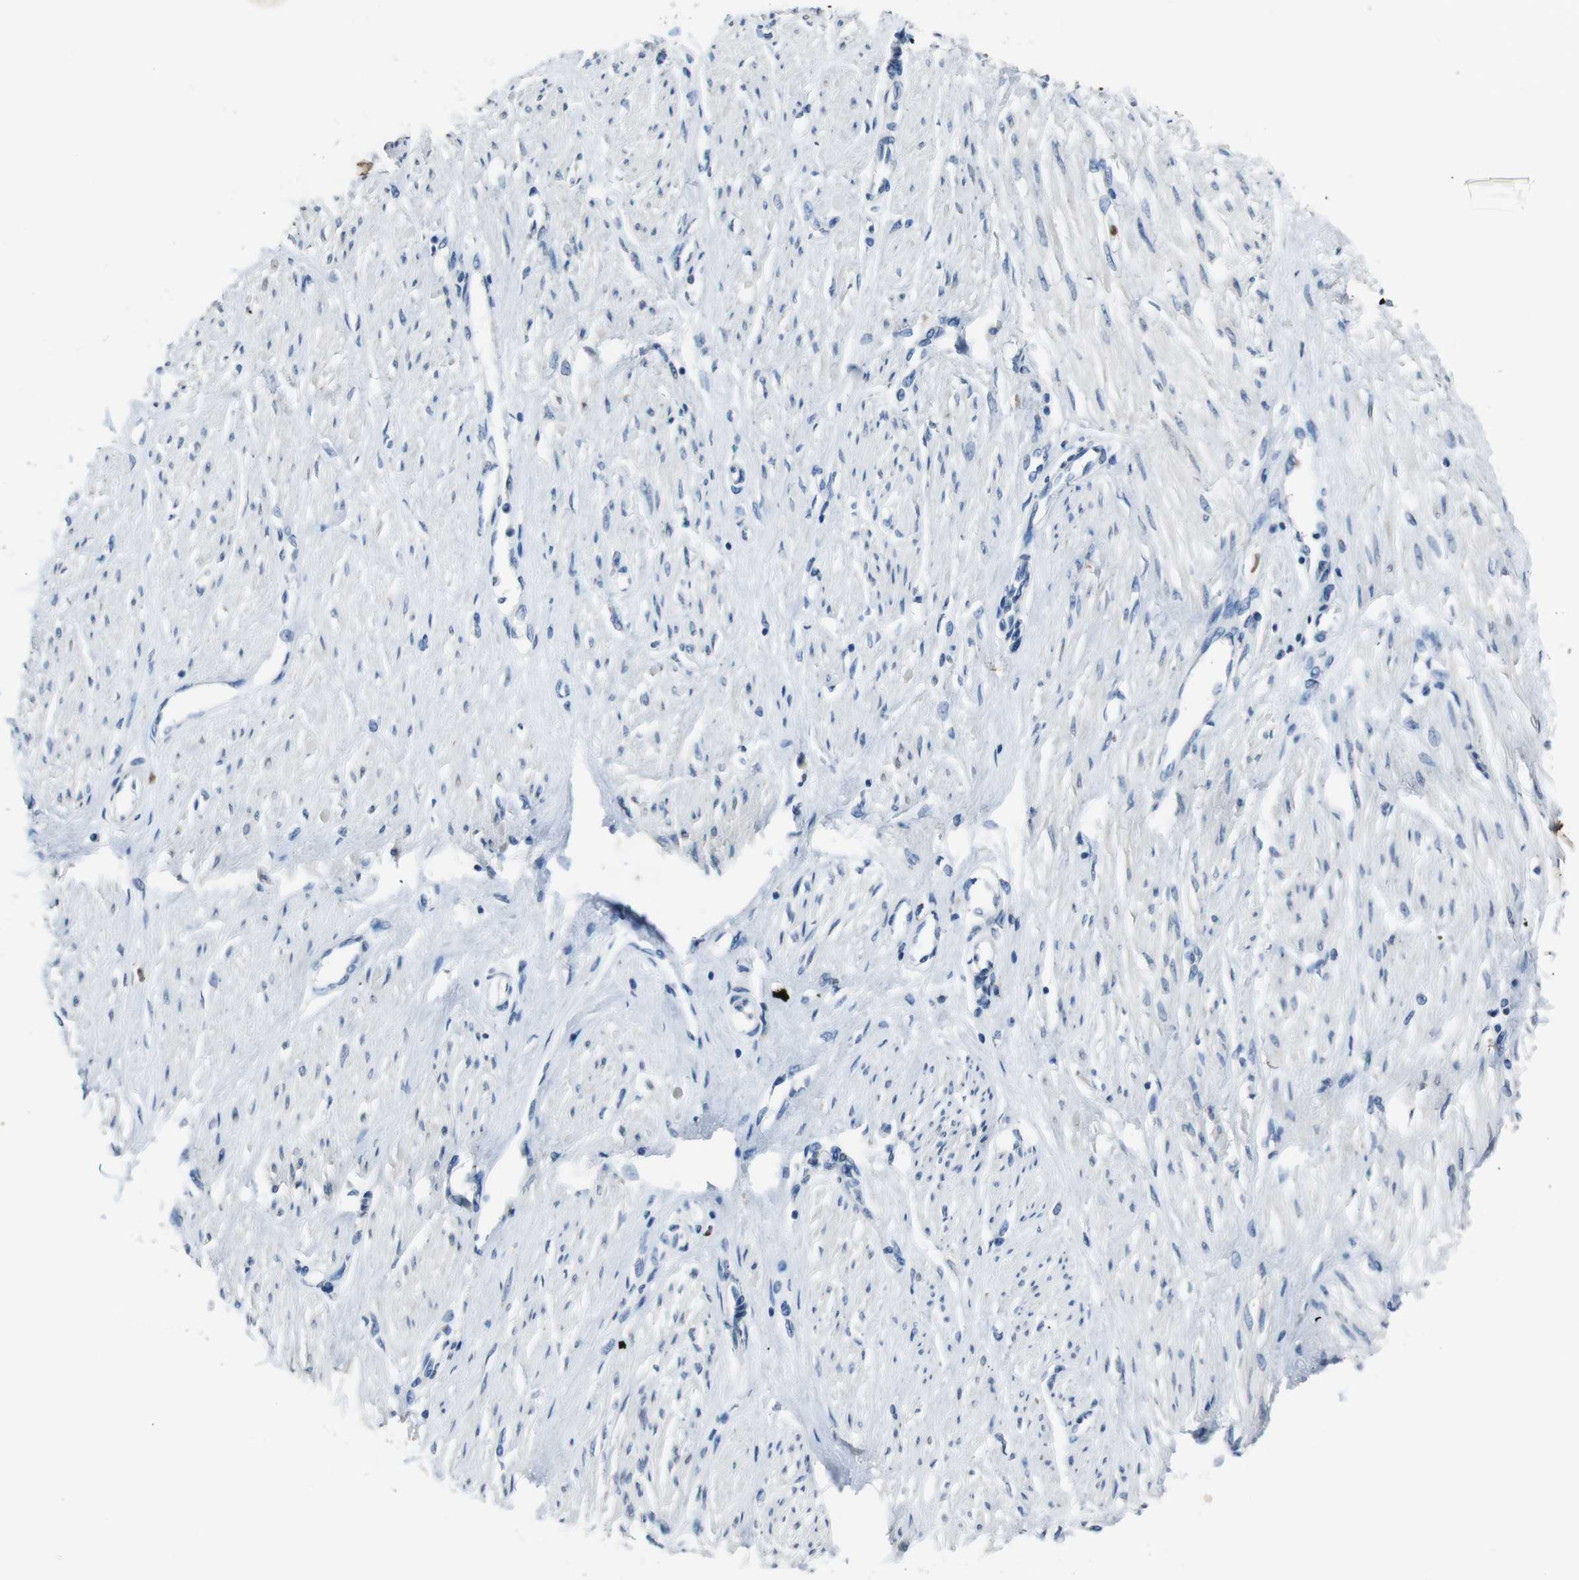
{"staining": {"intensity": "negative", "quantity": "none", "location": "none"}, "tissue": "smooth muscle", "cell_type": "Smooth muscle cells", "image_type": "normal", "snomed": [{"axis": "morphology", "description": "Normal tissue, NOS"}, {"axis": "topography", "description": "Smooth muscle"}, {"axis": "topography", "description": "Uterus"}], "caption": "Protein analysis of unremarkable smooth muscle demonstrates no significant staining in smooth muscle cells.", "gene": "STBD1", "patient": {"sex": "female", "age": 39}}